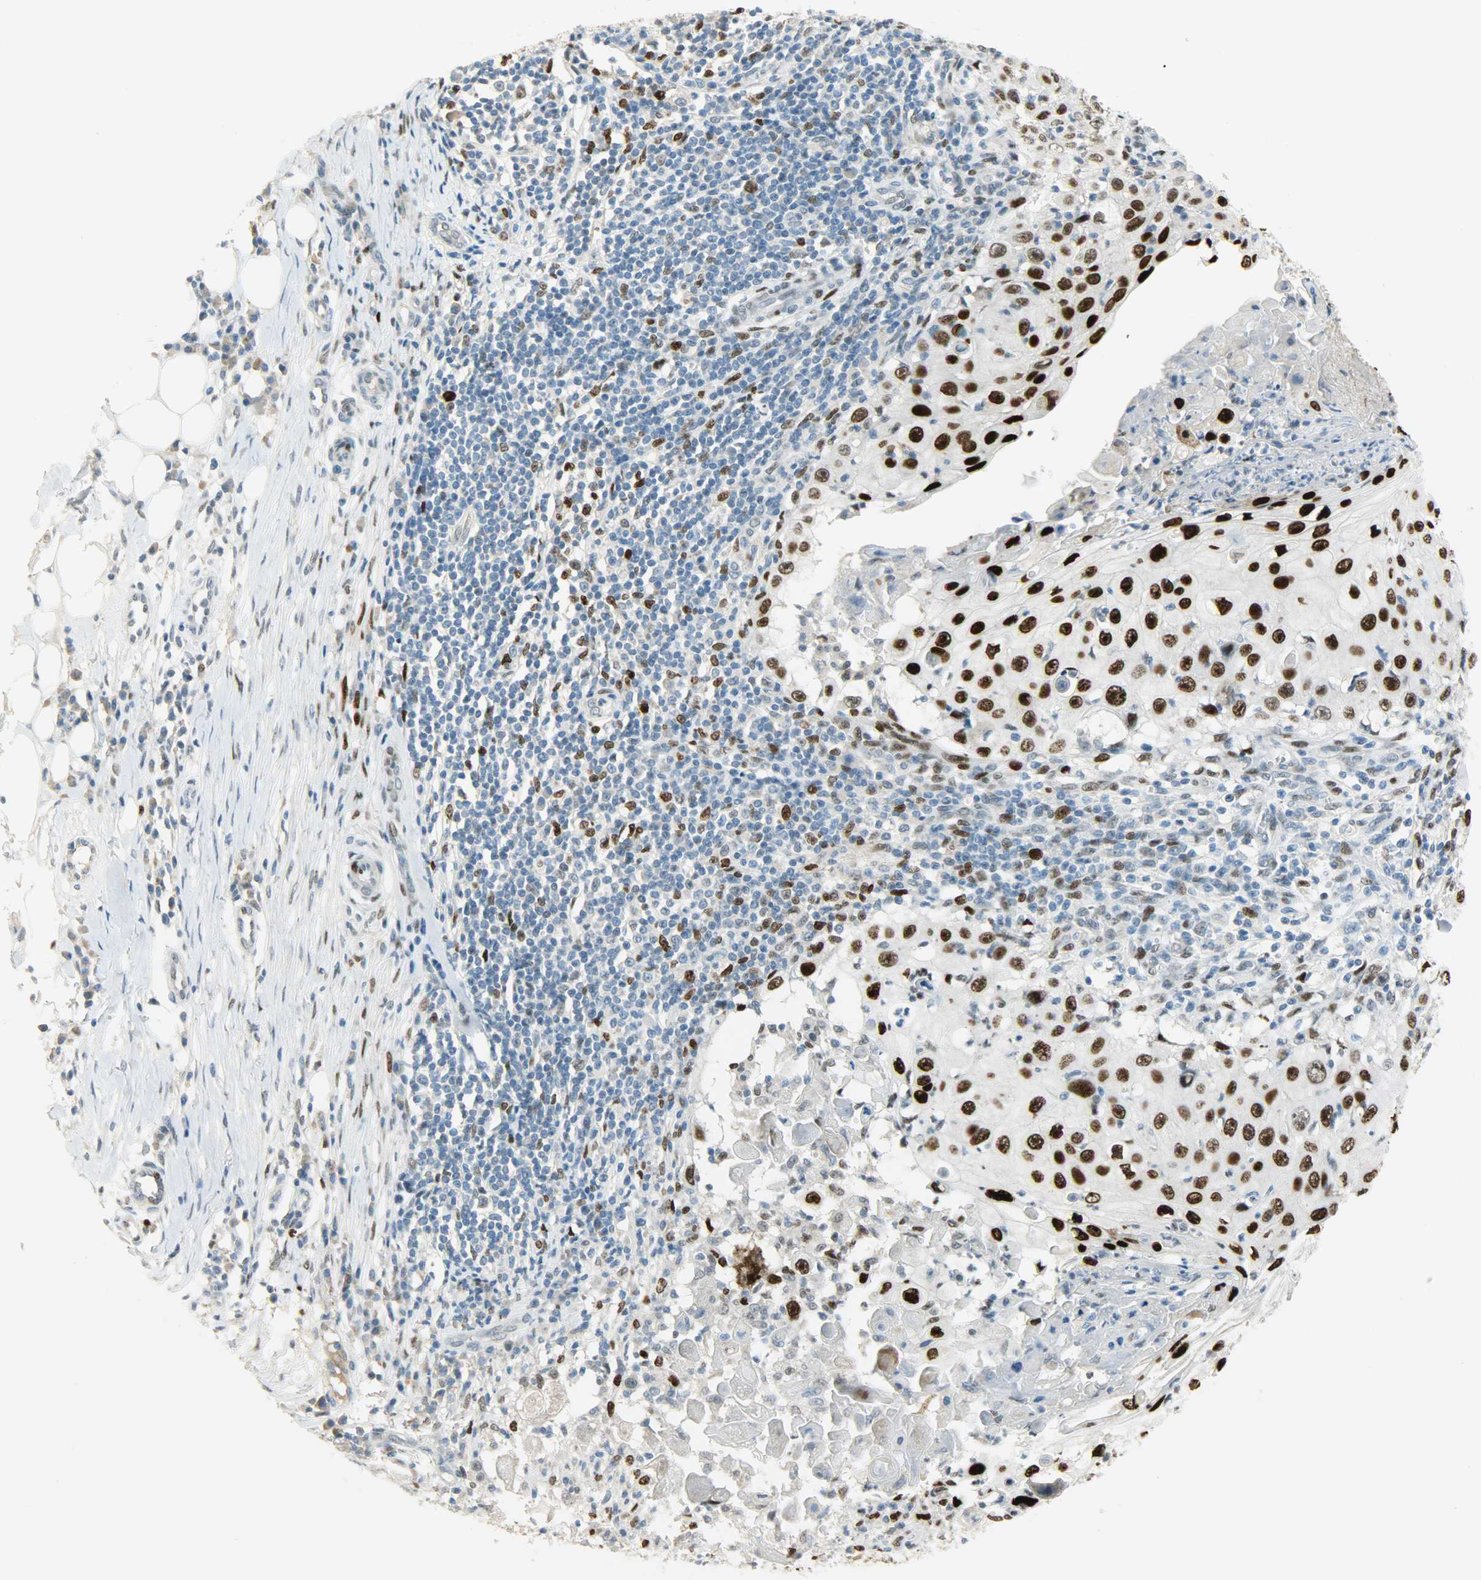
{"staining": {"intensity": "strong", "quantity": ">75%", "location": "nuclear"}, "tissue": "skin cancer", "cell_type": "Tumor cells", "image_type": "cancer", "snomed": [{"axis": "morphology", "description": "Squamous cell carcinoma, NOS"}, {"axis": "topography", "description": "Skin"}], "caption": "Human skin cancer (squamous cell carcinoma) stained with a brown dye demonstrates strong nuclear positive positivity in about >75% of tumor cells.", "gene": "JUNB", "patient": {"sex": "male", "age": 86}}